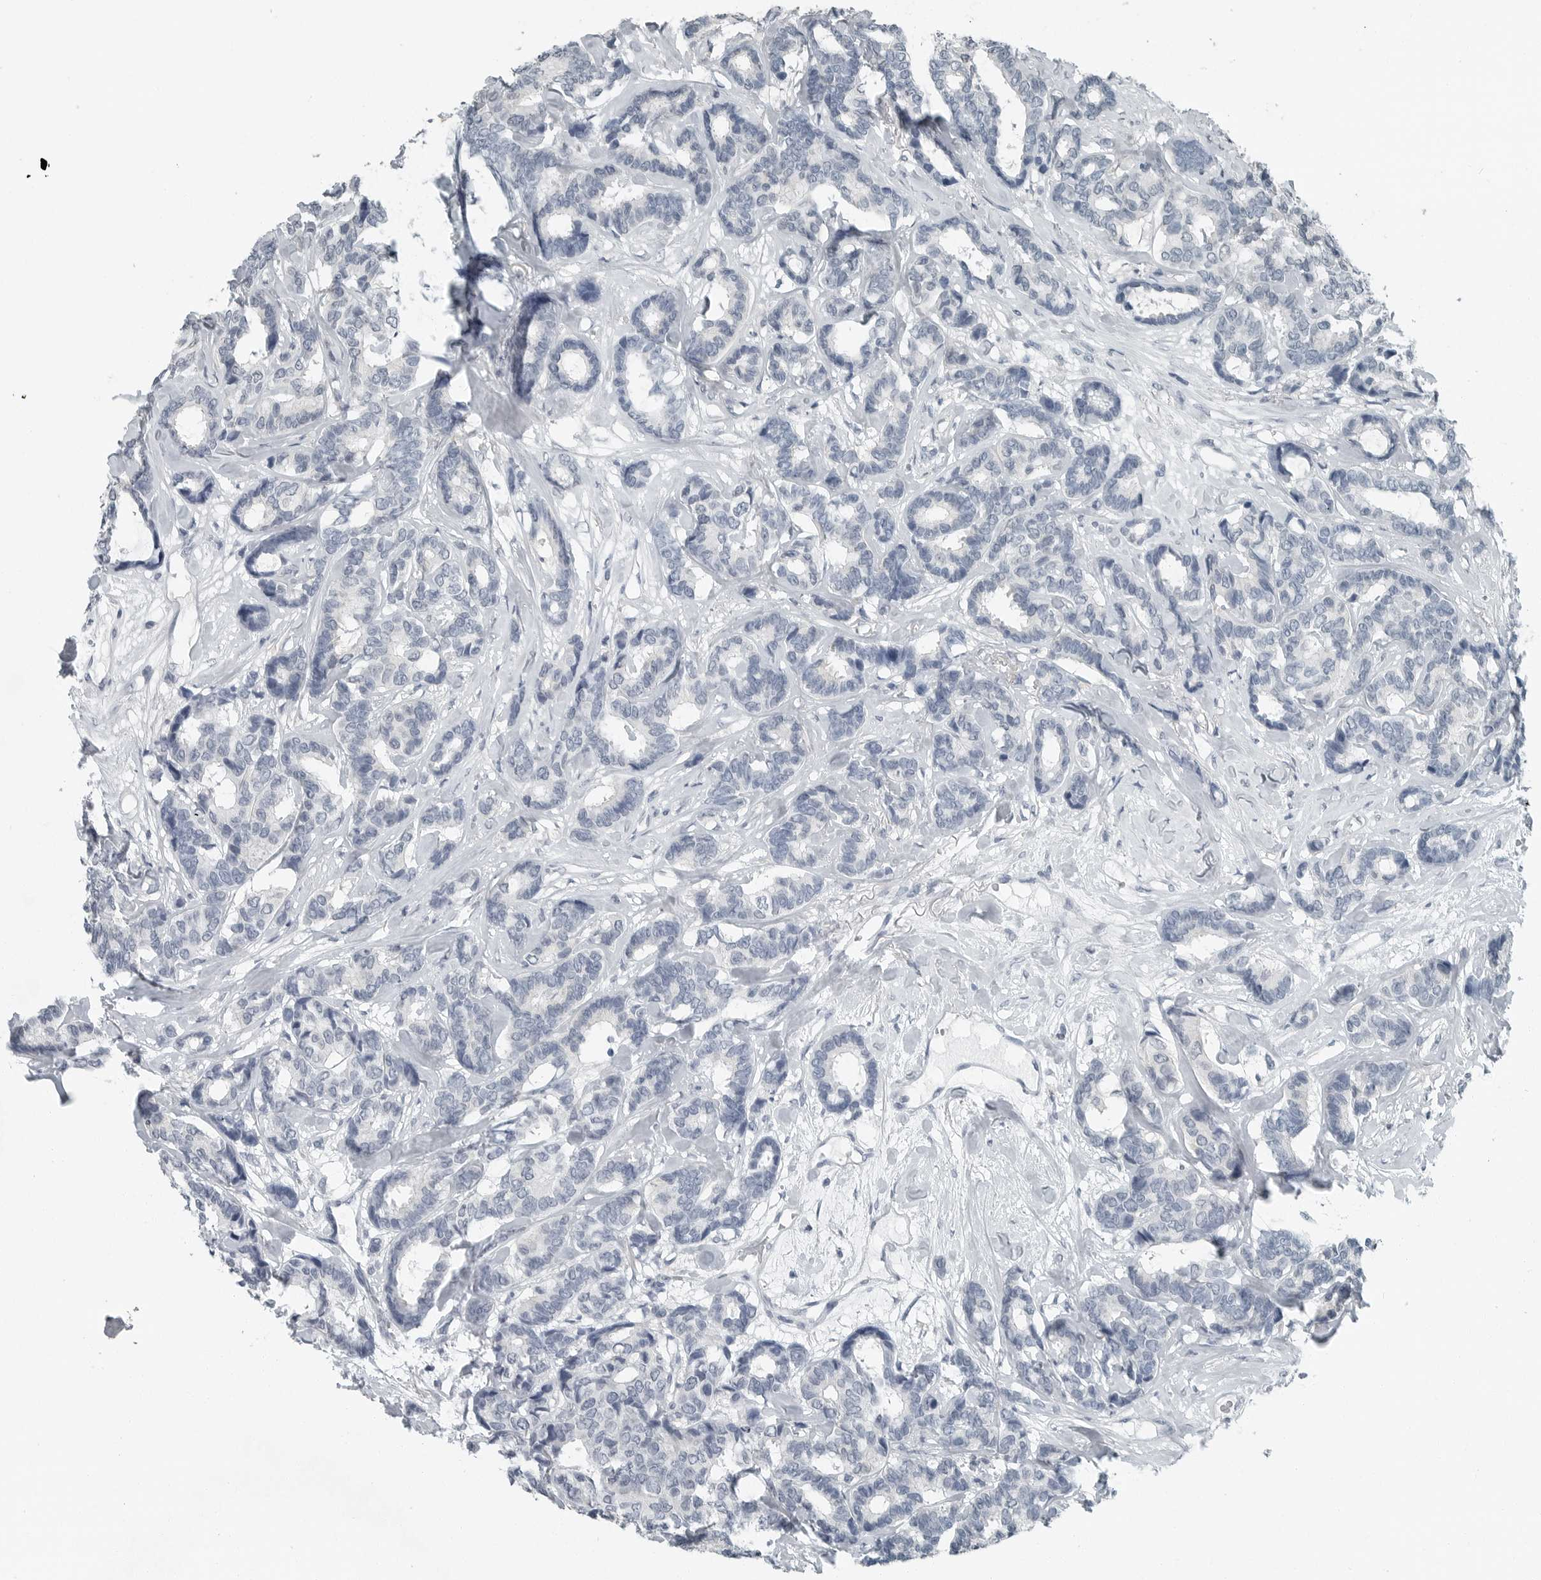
{"staining": {"intensity": "negative", "quantity": "none", "location": "none"}, "tissue": "breast cancer", "cell_type": "Tumor cells", "image_type": "cancer", "snomed": [{"axis": "morphology", "description": "Duct carcinoma"}, {"axis": "topography", "description": "Breast"}], "caption": "The micrograph reveals no staining of tumor cells in infiltrating ductal carcinoma (breast).", "gene": "KYAT1", "patient": {"sex": "female", "age": 87}}